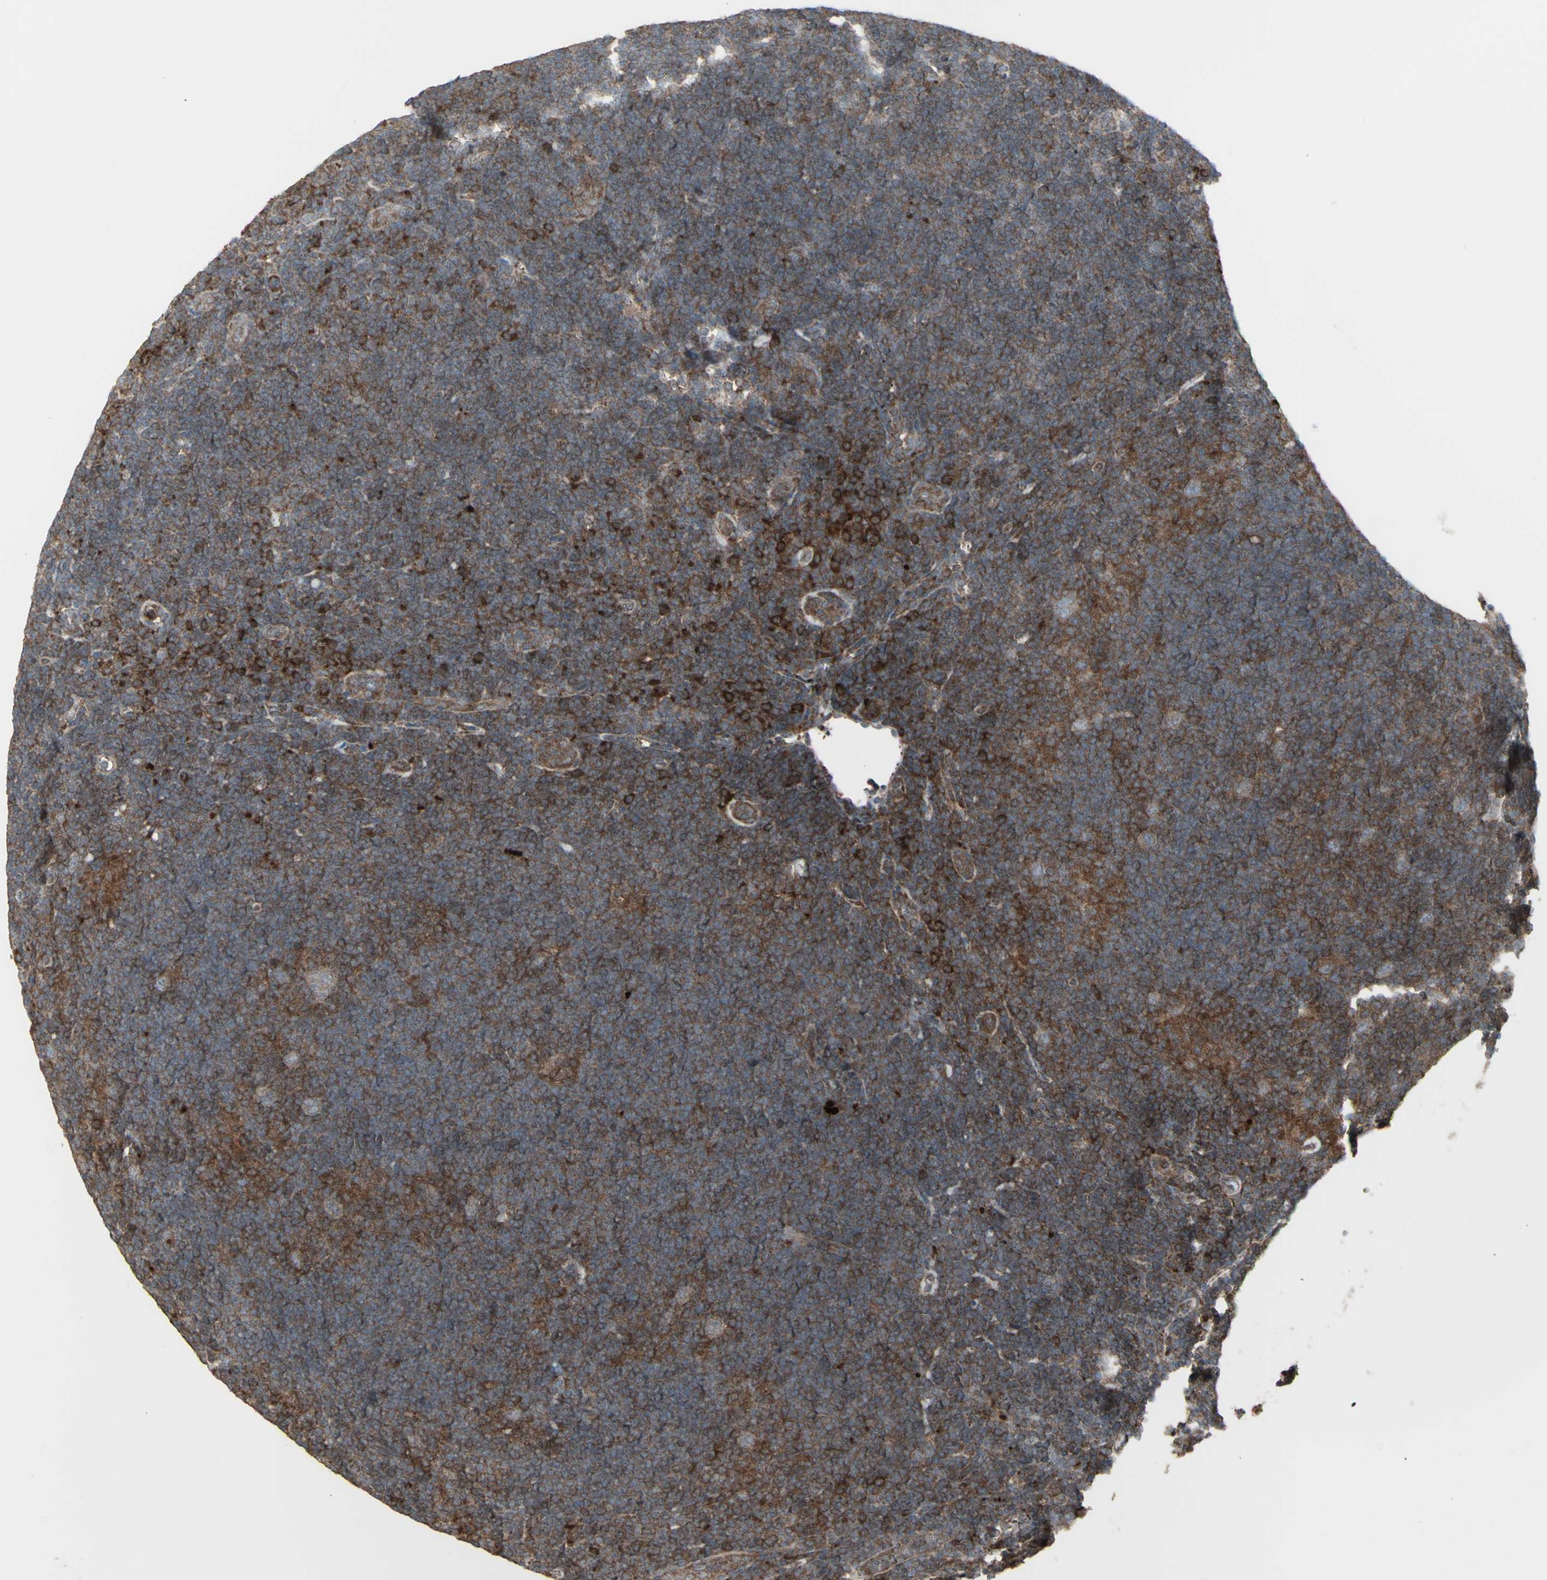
{"staining": {"intensity": "strong", "quantity": "<25%", "location": "cytoplasmic/membranous"}, "tissue": "lymphoma", "cell_type": "Tumor cells", "image_type": "cancer", "snomed": [{"axis": "morphology", "description": "Hodgkin's disease, NOS"}, {"axis": "topography", "description": "Lymph node"}], "caption": "Immunohistochemical staining of lymphoma exhibits medium levels of strong cytoplasmic/membranous positivity in about <25% of tumor cells.", "gene": "RNASEL", "patient": {"sex": "female", "age": 57}}